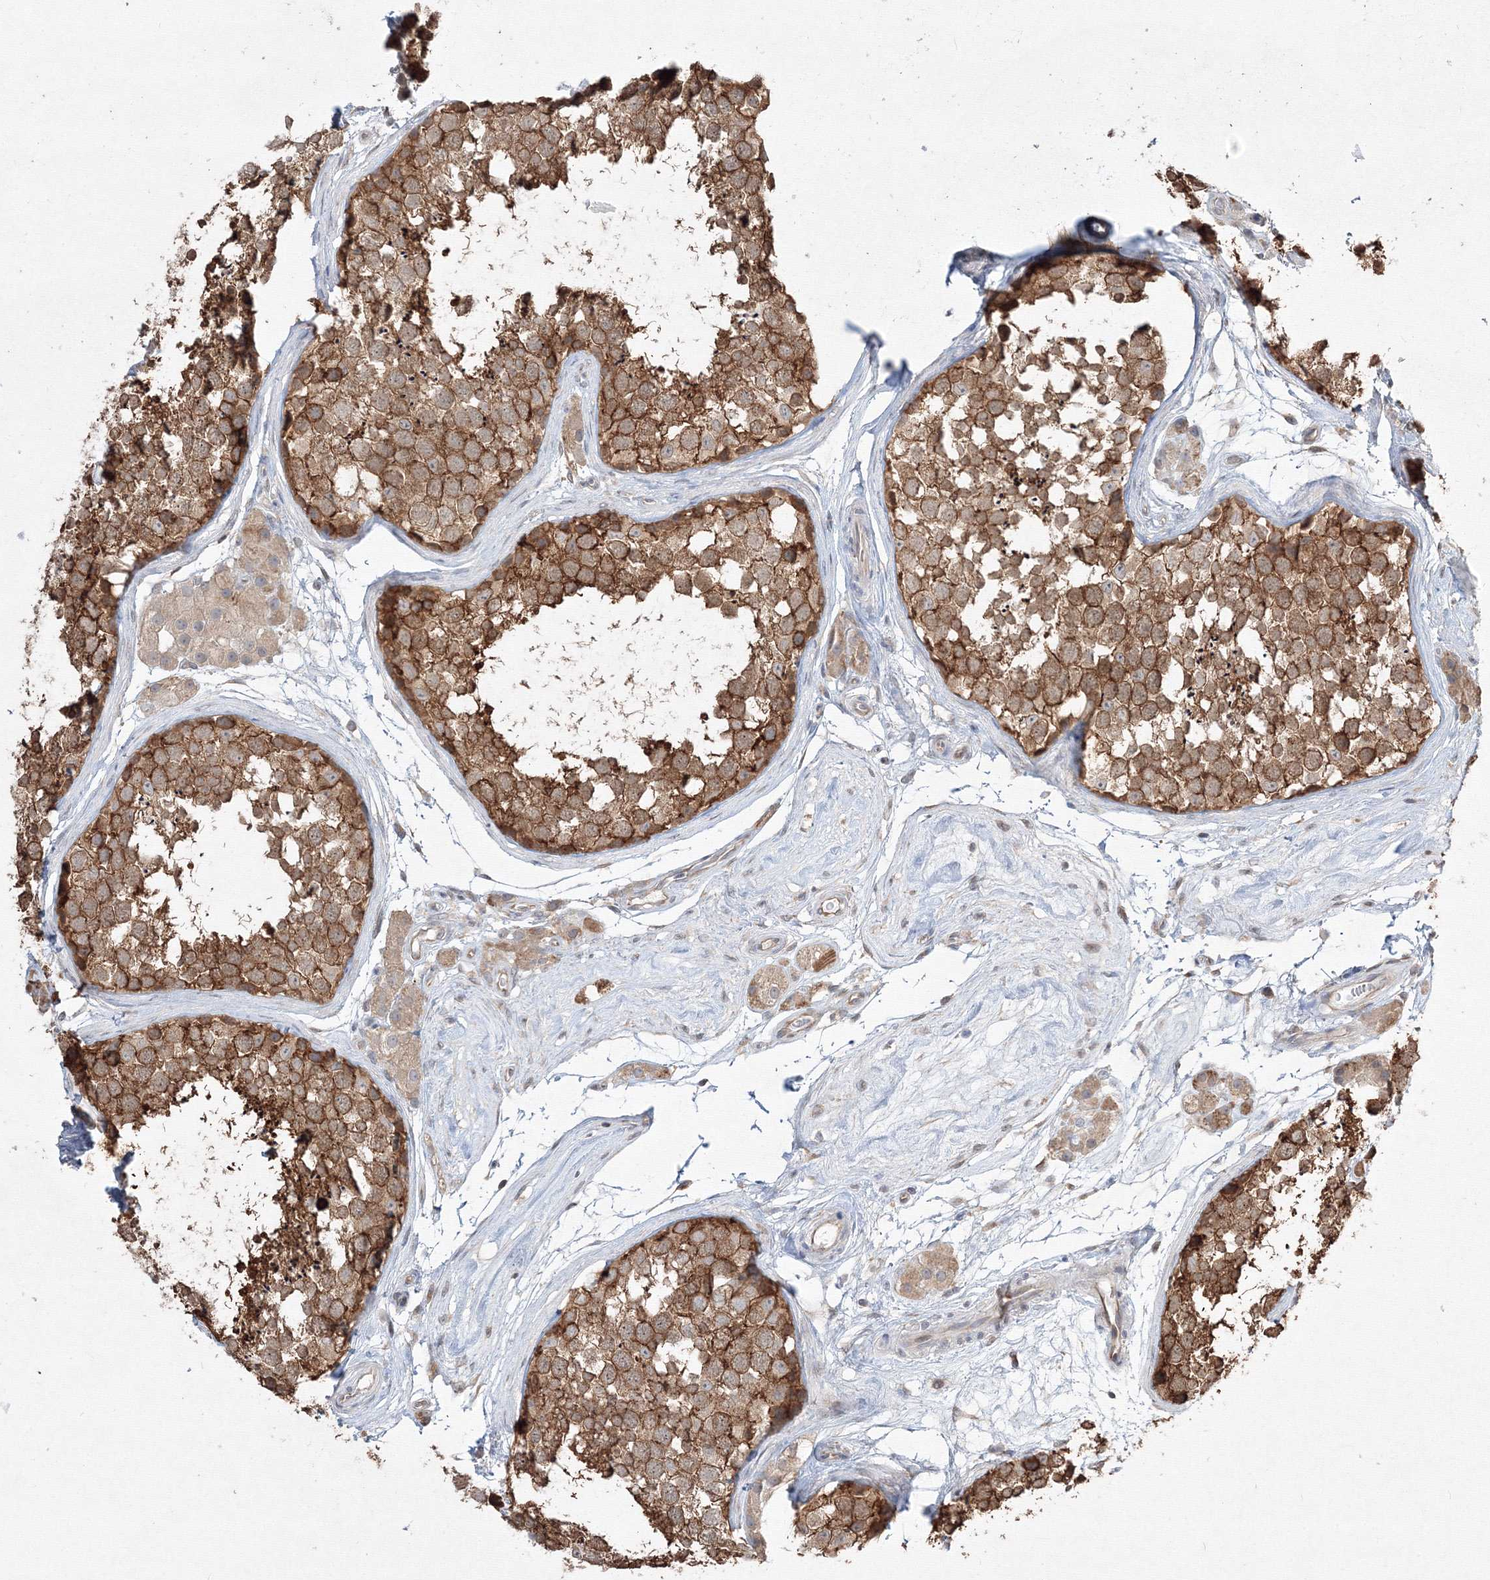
{"staining": {"intensity": "strong", "quantity": ">75%", "location": "cytoplasmic/membranous"}, "tissue": "testis", "cell_type": "Cells in seminiferous ducts", "image_type": "normal", "snomed": [{"axis": "morphology", "description": "Normal tissue, NOS"}, {"axis": "topography", "description": "Testis"}], "caption": "Protein staining of unremarkable testis displays strong cytoplasmic/membranous positivity in about >75% of cells in seminiferous ducts.", "gene": "FBXL8", "patient": {"sex": "male", "age": 56}}